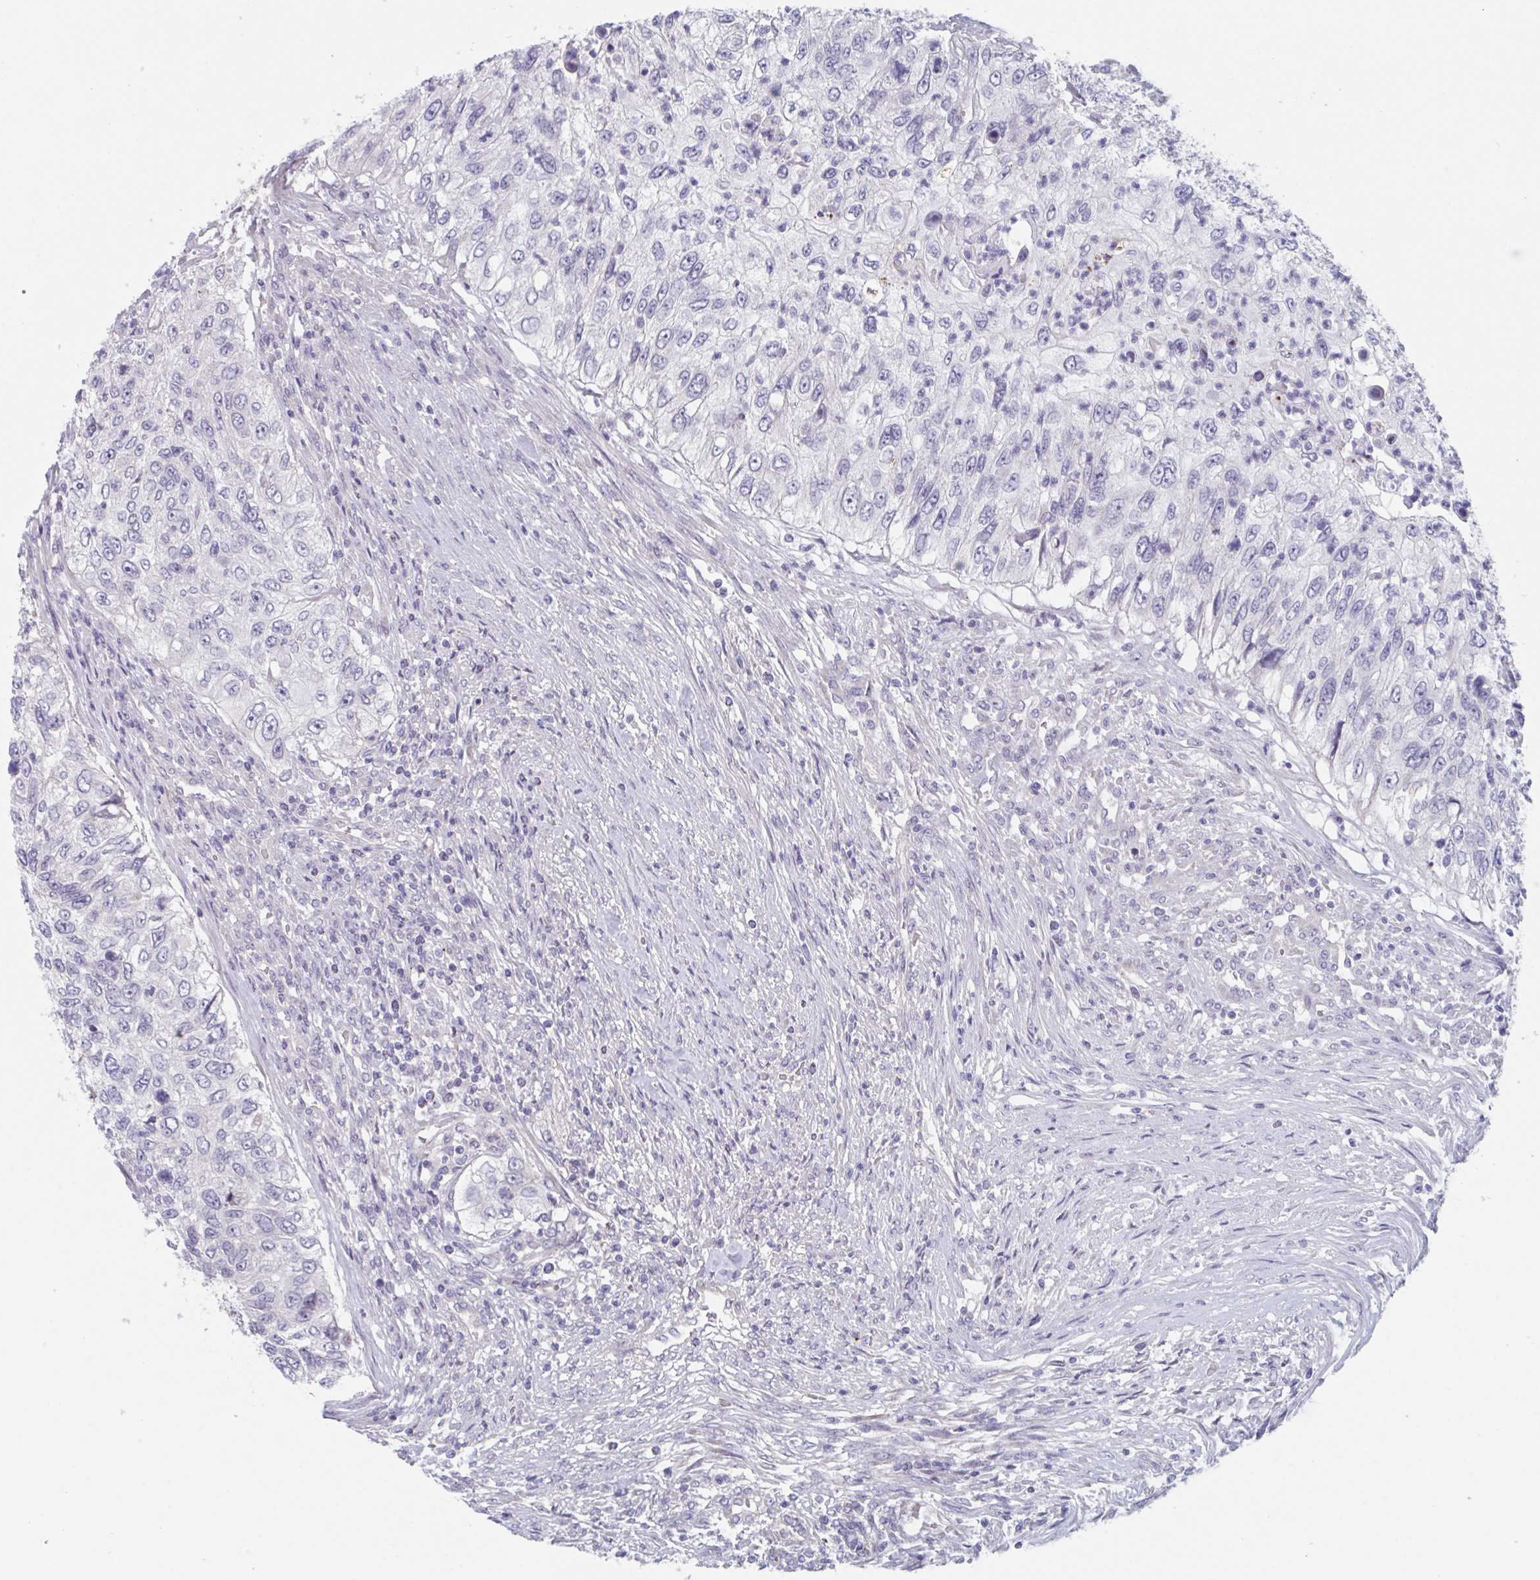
{"staining": {"intensity": "negative", "quantity": "none", "location": "none"}, "tissue": "urothelial cancer", "cell_type": "Tumor cells", "image_type": "cancer", "snomed": [{"axis": "morphology", "description": "Urothelial carcinoma, High grade"}, {"axis": "topography", "description": "Urinary bladder"}], "caption": "Human urothelial carcinoma (high-grade) stained for a protein using IHC demonstrates no staining in tumor cells.", "gene": "TNFSF10", "patient": {"sex": "female", "age": 60}}